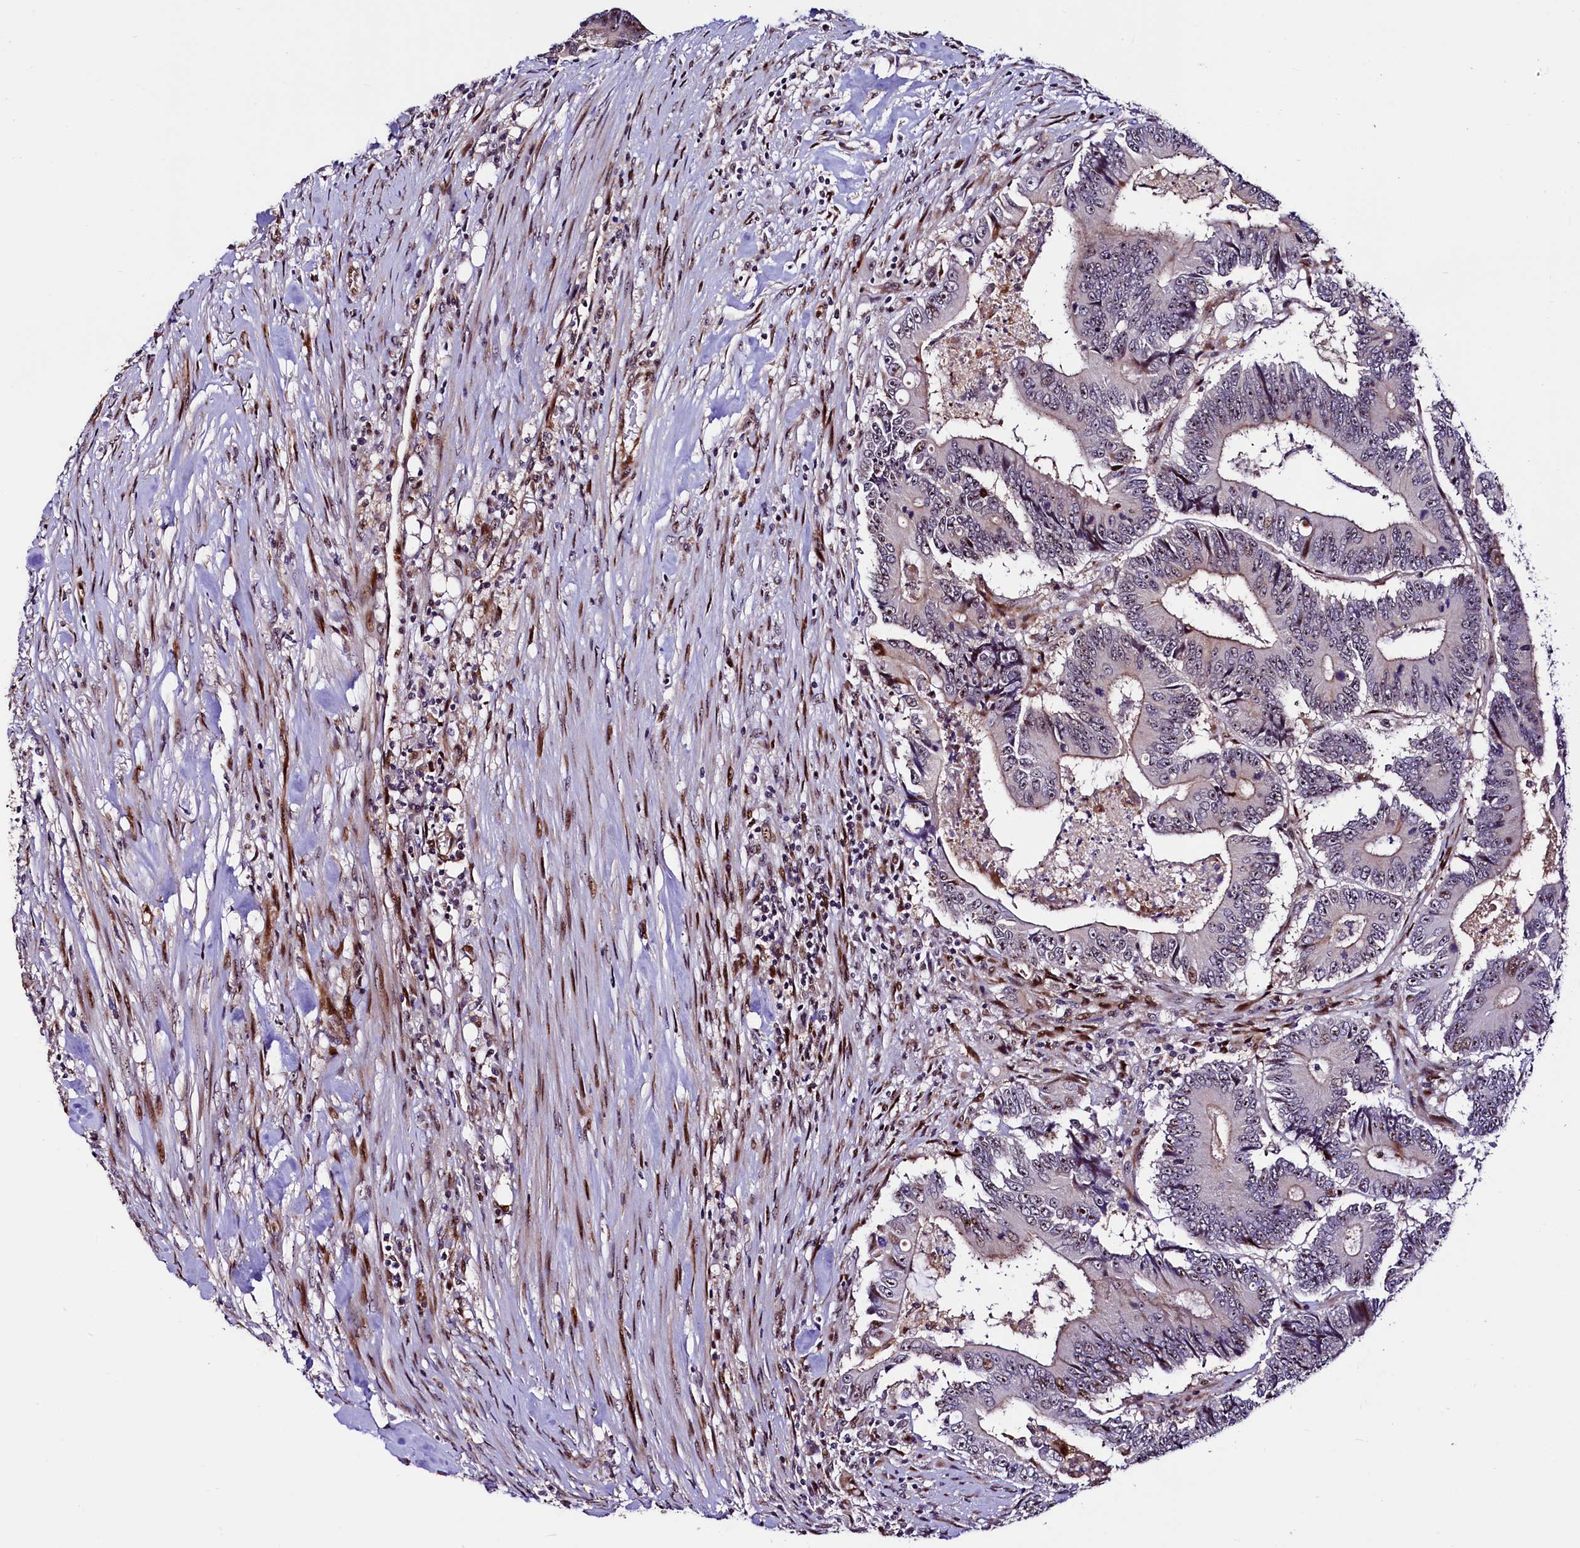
{"staining": {"intensity": "moderate", "quantity": "25%-75%", "location": "nuclear"}, "tissue": "colorectal cancer", "cell_type": "Tumor cells", "image_type": "cancer", "snomed": [{"axis": "morphology", "description": "Adenocarcinoma, NOS"}, {"axis": "topography", "description": "Colon"}], "caption": "Tumor cells demonstrate moderate nuclear expression in approximately 25%-75% of cells in colorectal adenocarcinoma. The protein of interest is shown in brown color, while the nuclei are stained blue.", "gene": "TRMT112", "patient": {"sex": "male", "age": 83}}